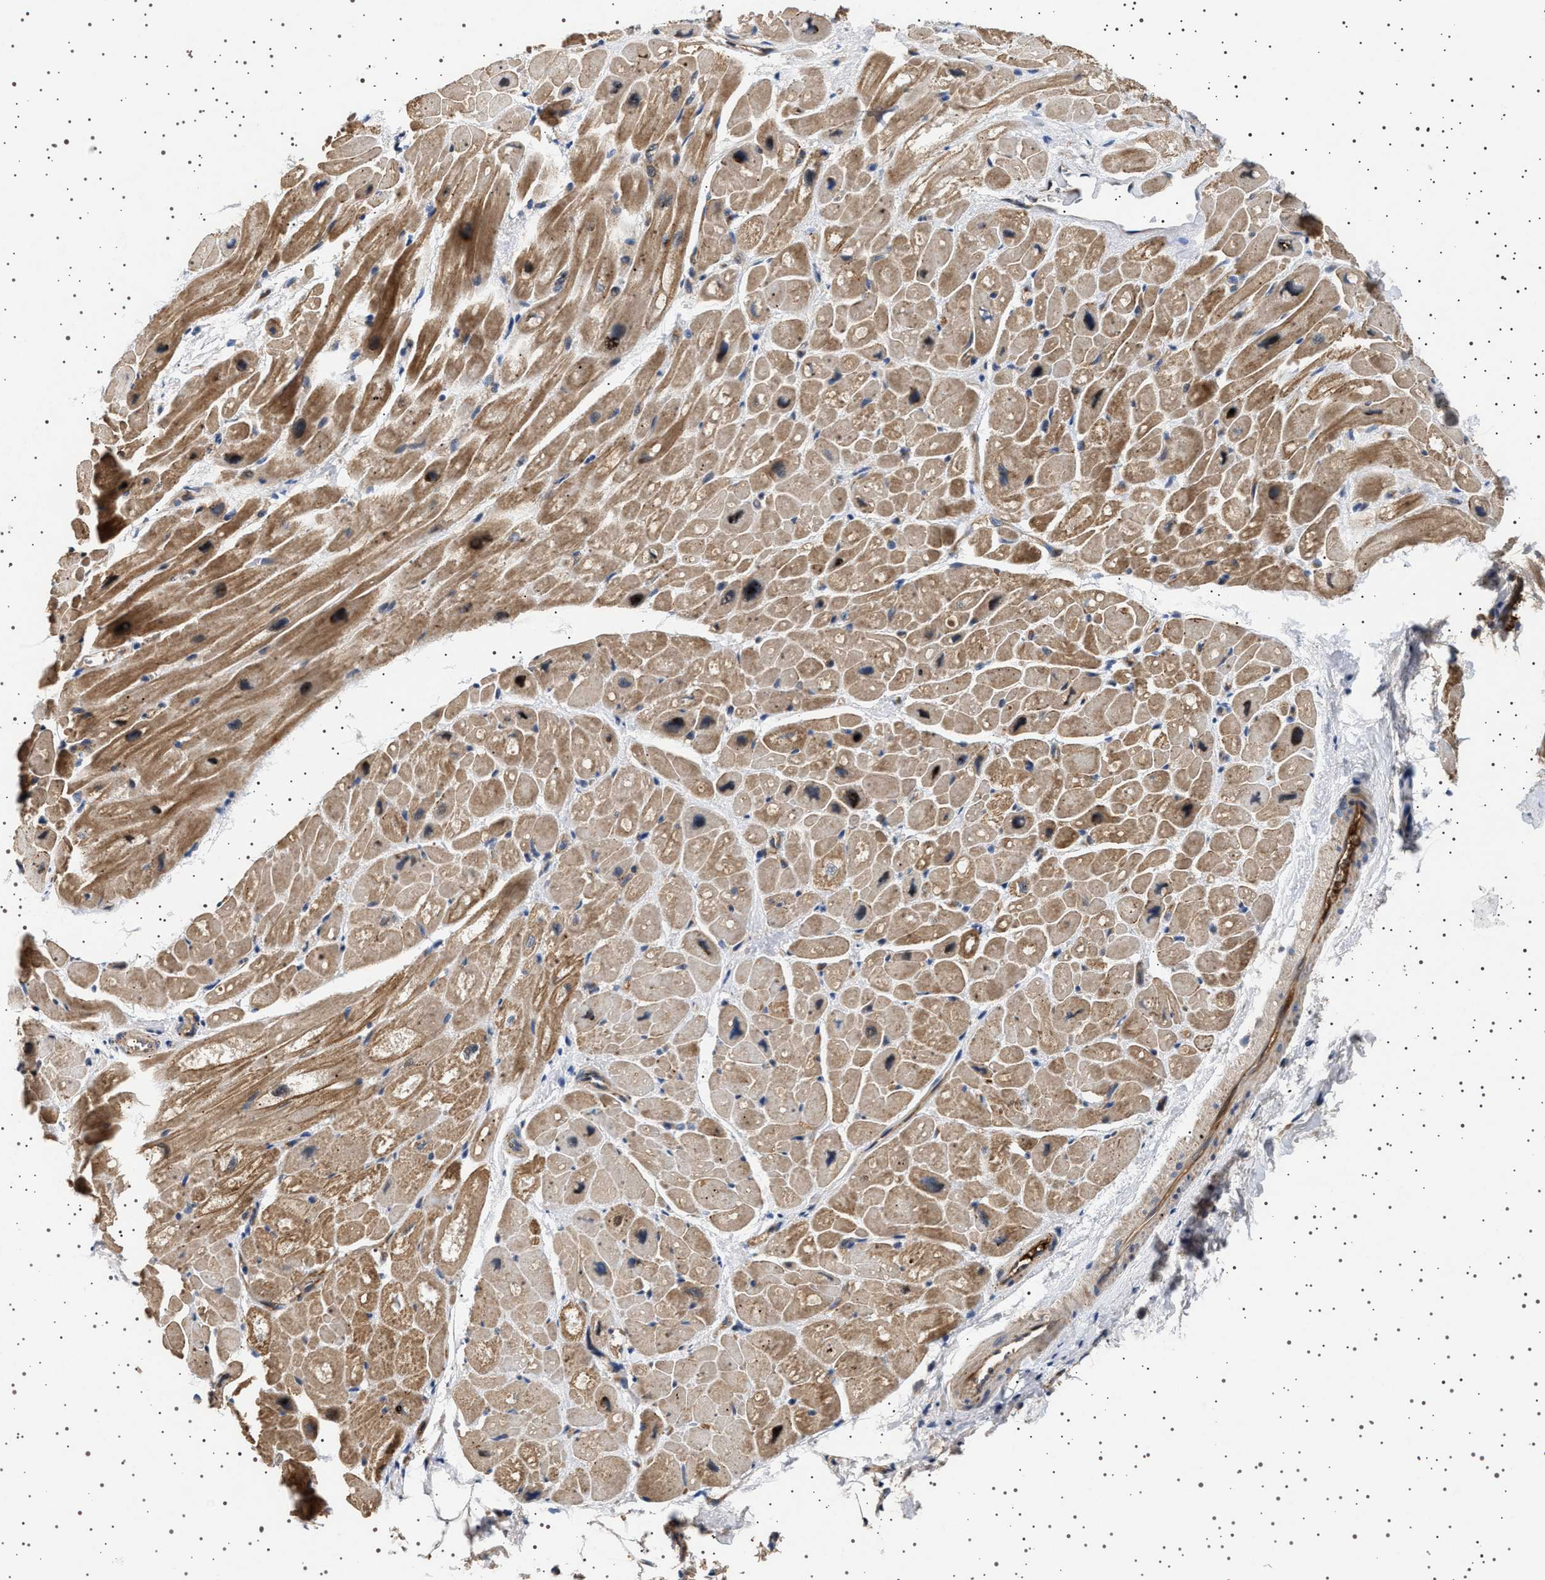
{"staining": {"intensity": "moderate", "quantity": ">75%", "location": "cytoplasmic/membranous"}, "tissue": "heart muscle", "cell_type": "Cardiomyocytes", "image_type": "normal", "snomed": [{"axis": "morphology", "description": "Normal tissue, NOS"}, {"axis": "topography", "description": "Heart"}], "caption": "Immunohistochemistry (IHC) micrograph of benign heart muscle: heart muscle stained using immunohistochemistry (IHC) reveals medium levels of moderate protein expression localized specifically in the cytoplasmic/membranous of cardiomyocytes, appearing as a cytoplasmic/membranous brown color.", "gene": "FICD", "patient": {"sex": "male", "age": 49}}